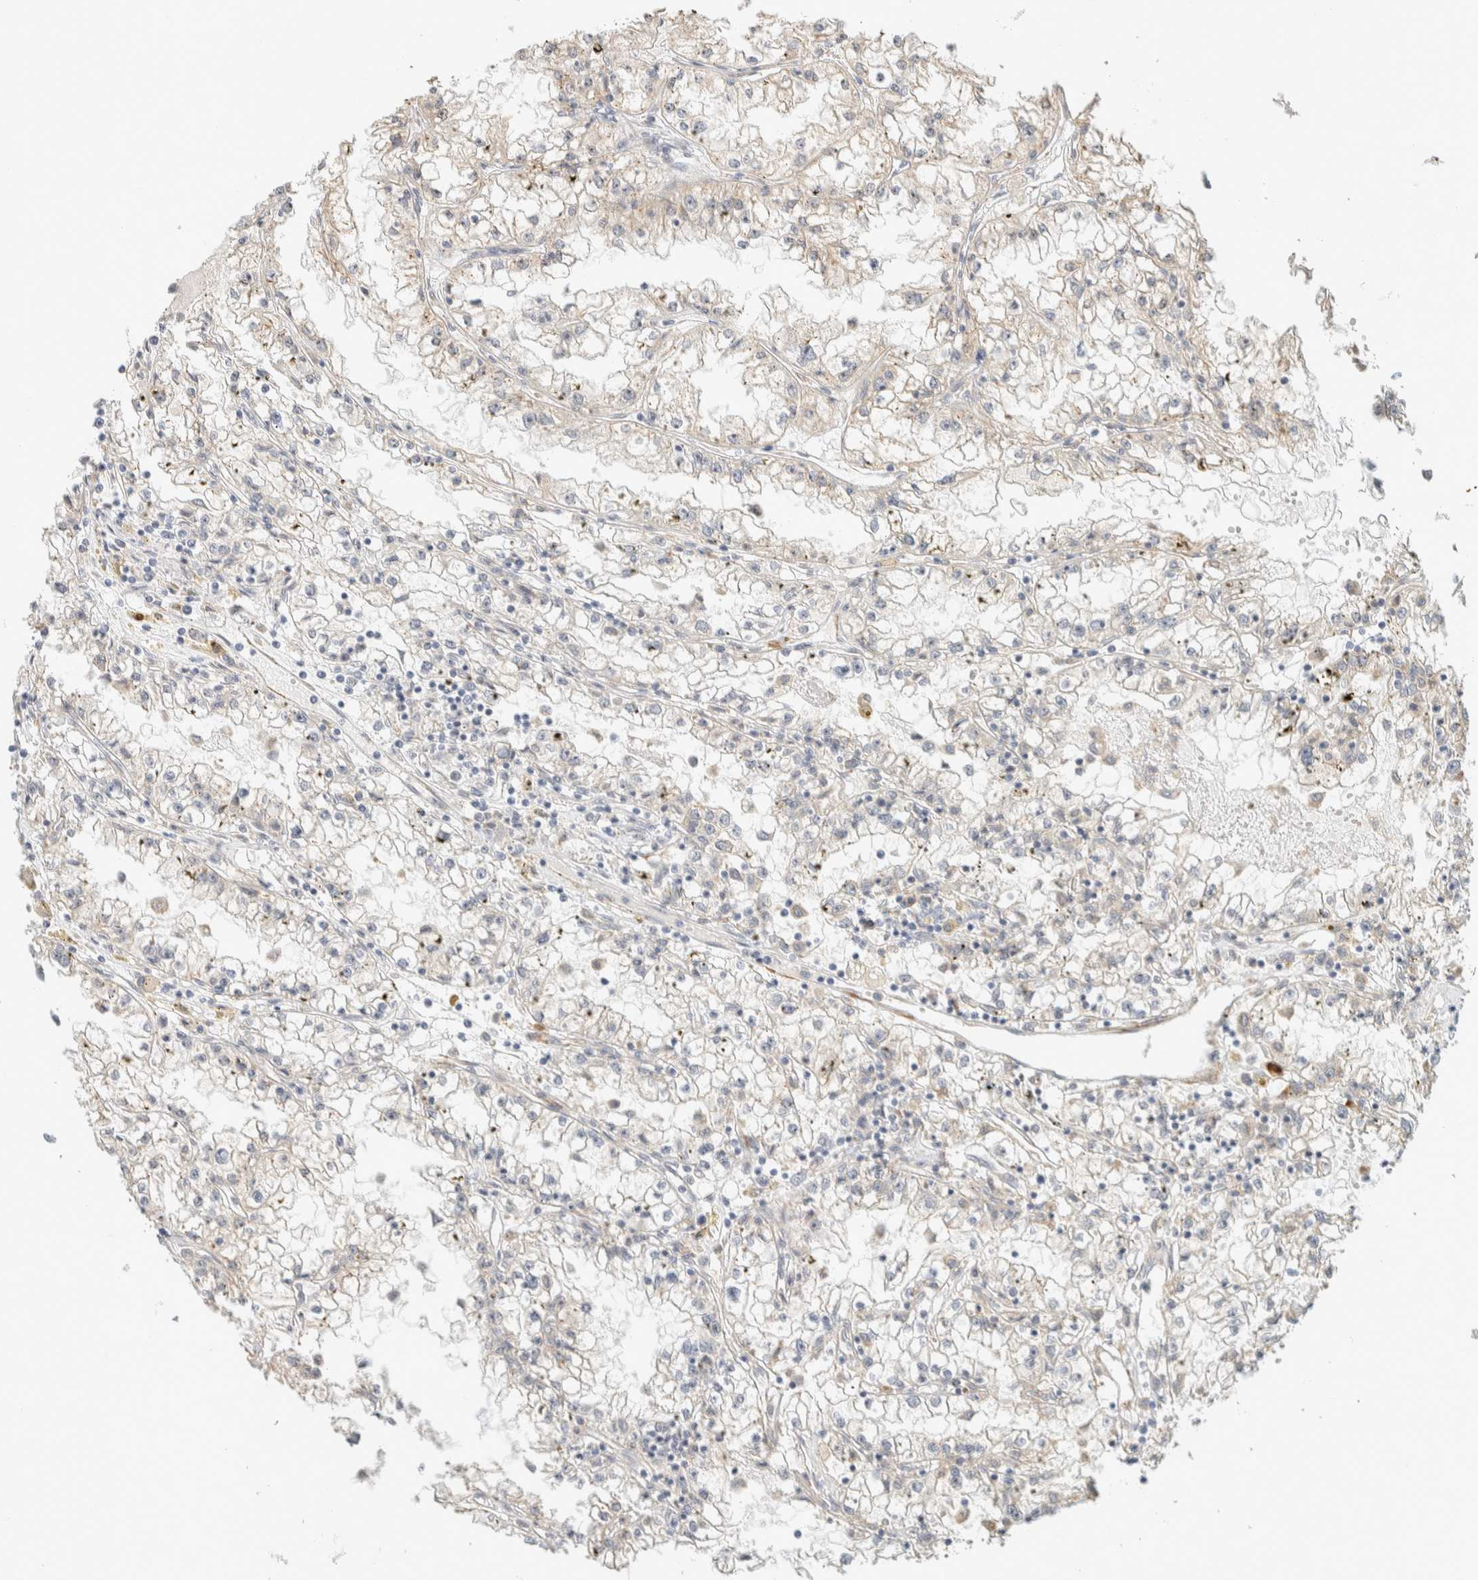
{"staining": {"intensity": "weak", "quantity": "<25%", "location": "cytoplasmic/membranous"}, "tissue": "renal cancer", "cell_type": "Tumor cells", "image_type": "cancer", "snomed": [{"axis": "morphology", "description": "Adenocarcinoma, NOS"}, {"axis": "topography", "description": "Kidney"}], "caption": "This is a photomicrograph of immunohistochemistry (IHC) staining of renal cancer (adenocarcinoma), which shows no staining in tumor cells.", "gene": "KLHL40", "patient": {"sex": "male", "age": 56}}